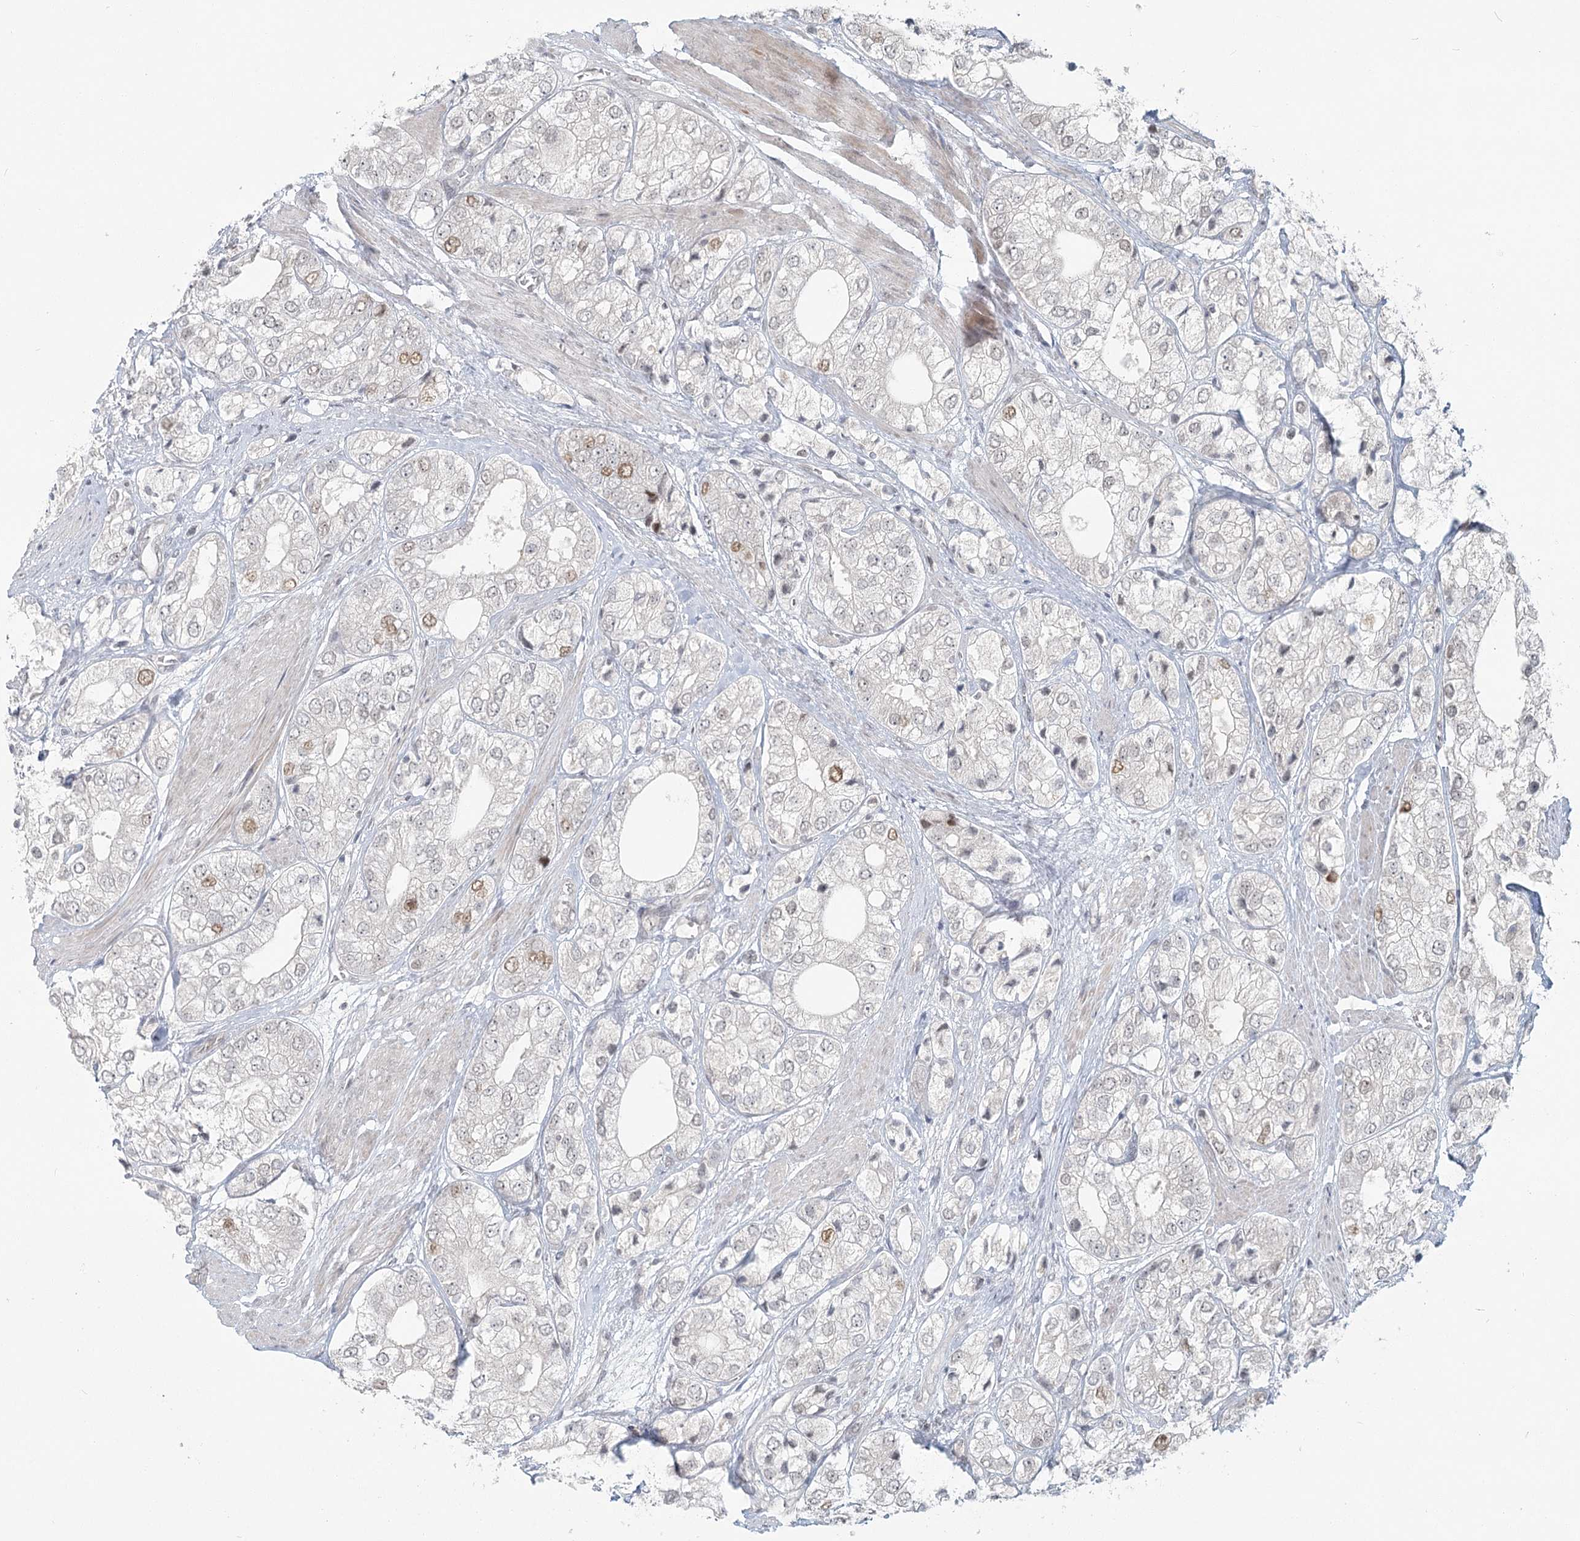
{"staining": {"intensity": "moderate", "quantity": "<25%", "location": "nuclear"}, "tissue": "prostate cancer", "cell_type": "Tumor cells", "image_type": "cancer", "snomed": [{"axis": "morphology", "description": "Adenocarcinoma, High grade"}, {"axis": "topography", "description": "Prostate"}], "caption": "The image displays staining of high-grade adenocarcinoma (prostate), revealing moderate nuclear protein expression (brown color) within tumor cells.", "gene": "R3HCC1L", "patient": {"sex": "male", "age": 50}}